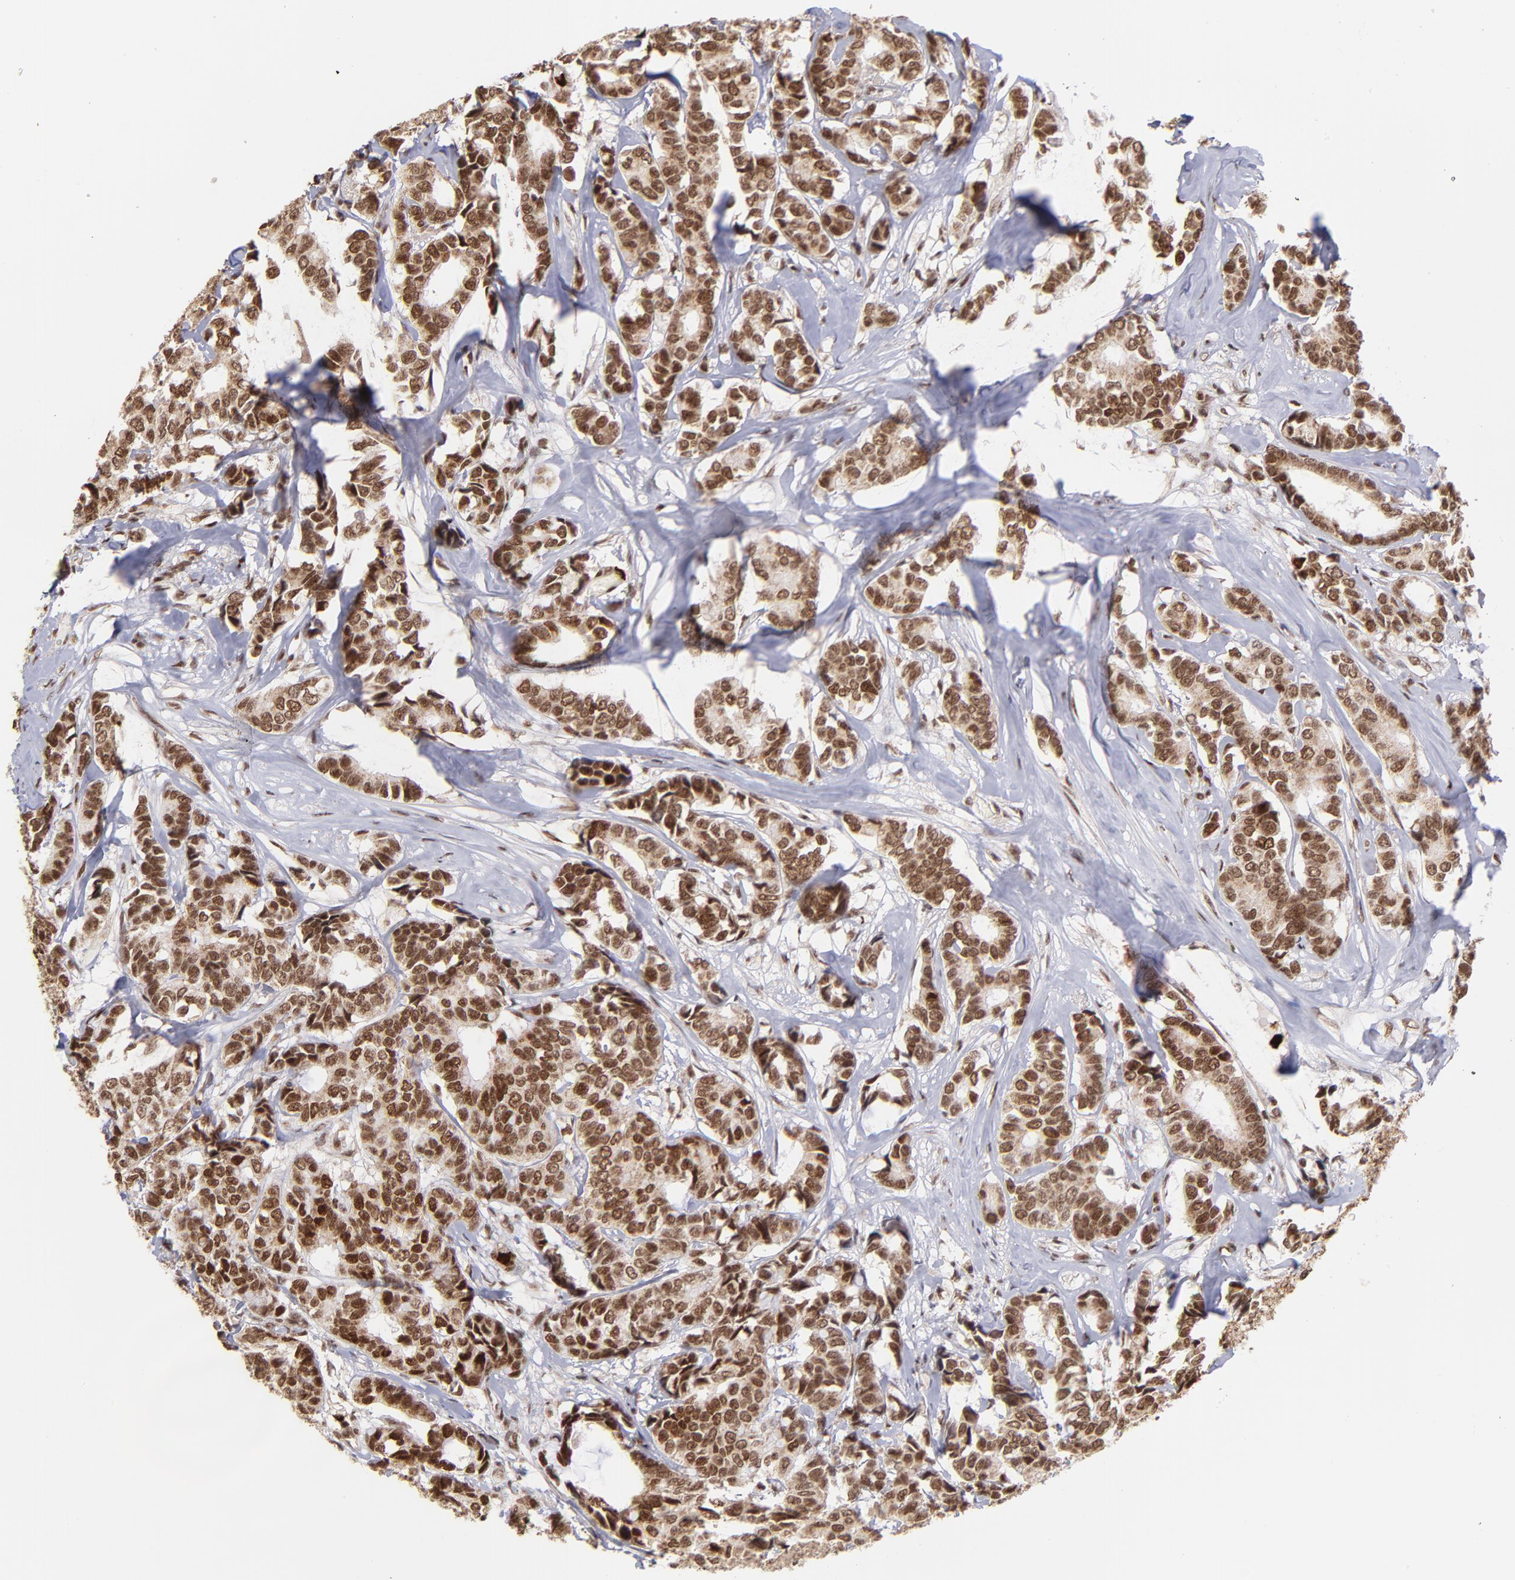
{"staining": {"intensity": "moderate", "quantity": ">75%", "location": "cytoplasmic/membranous,nuclear"}, "tissue": "breast cancer", "cell_type": "Tumor cells", "image_type": "cancer", "snomed": [{"axis": "morphology", "description": "Duct carcinoma"}, {"axis": "topography", "description": "Breast"}], "caption": "Immunohistochemistry (IHC) (DAB) staining of intraductal carcinoma (breast) displays moderate cytoplasmic/membranous and nuclear protein expression in approximately >75% of tumor cells. Using DAB (brown) and hematoxylin (blue) stains, captured at high magnification using brightfield microscopy.", "gene": "ZFX", "patient": {"sex": "female", "age": 87}}